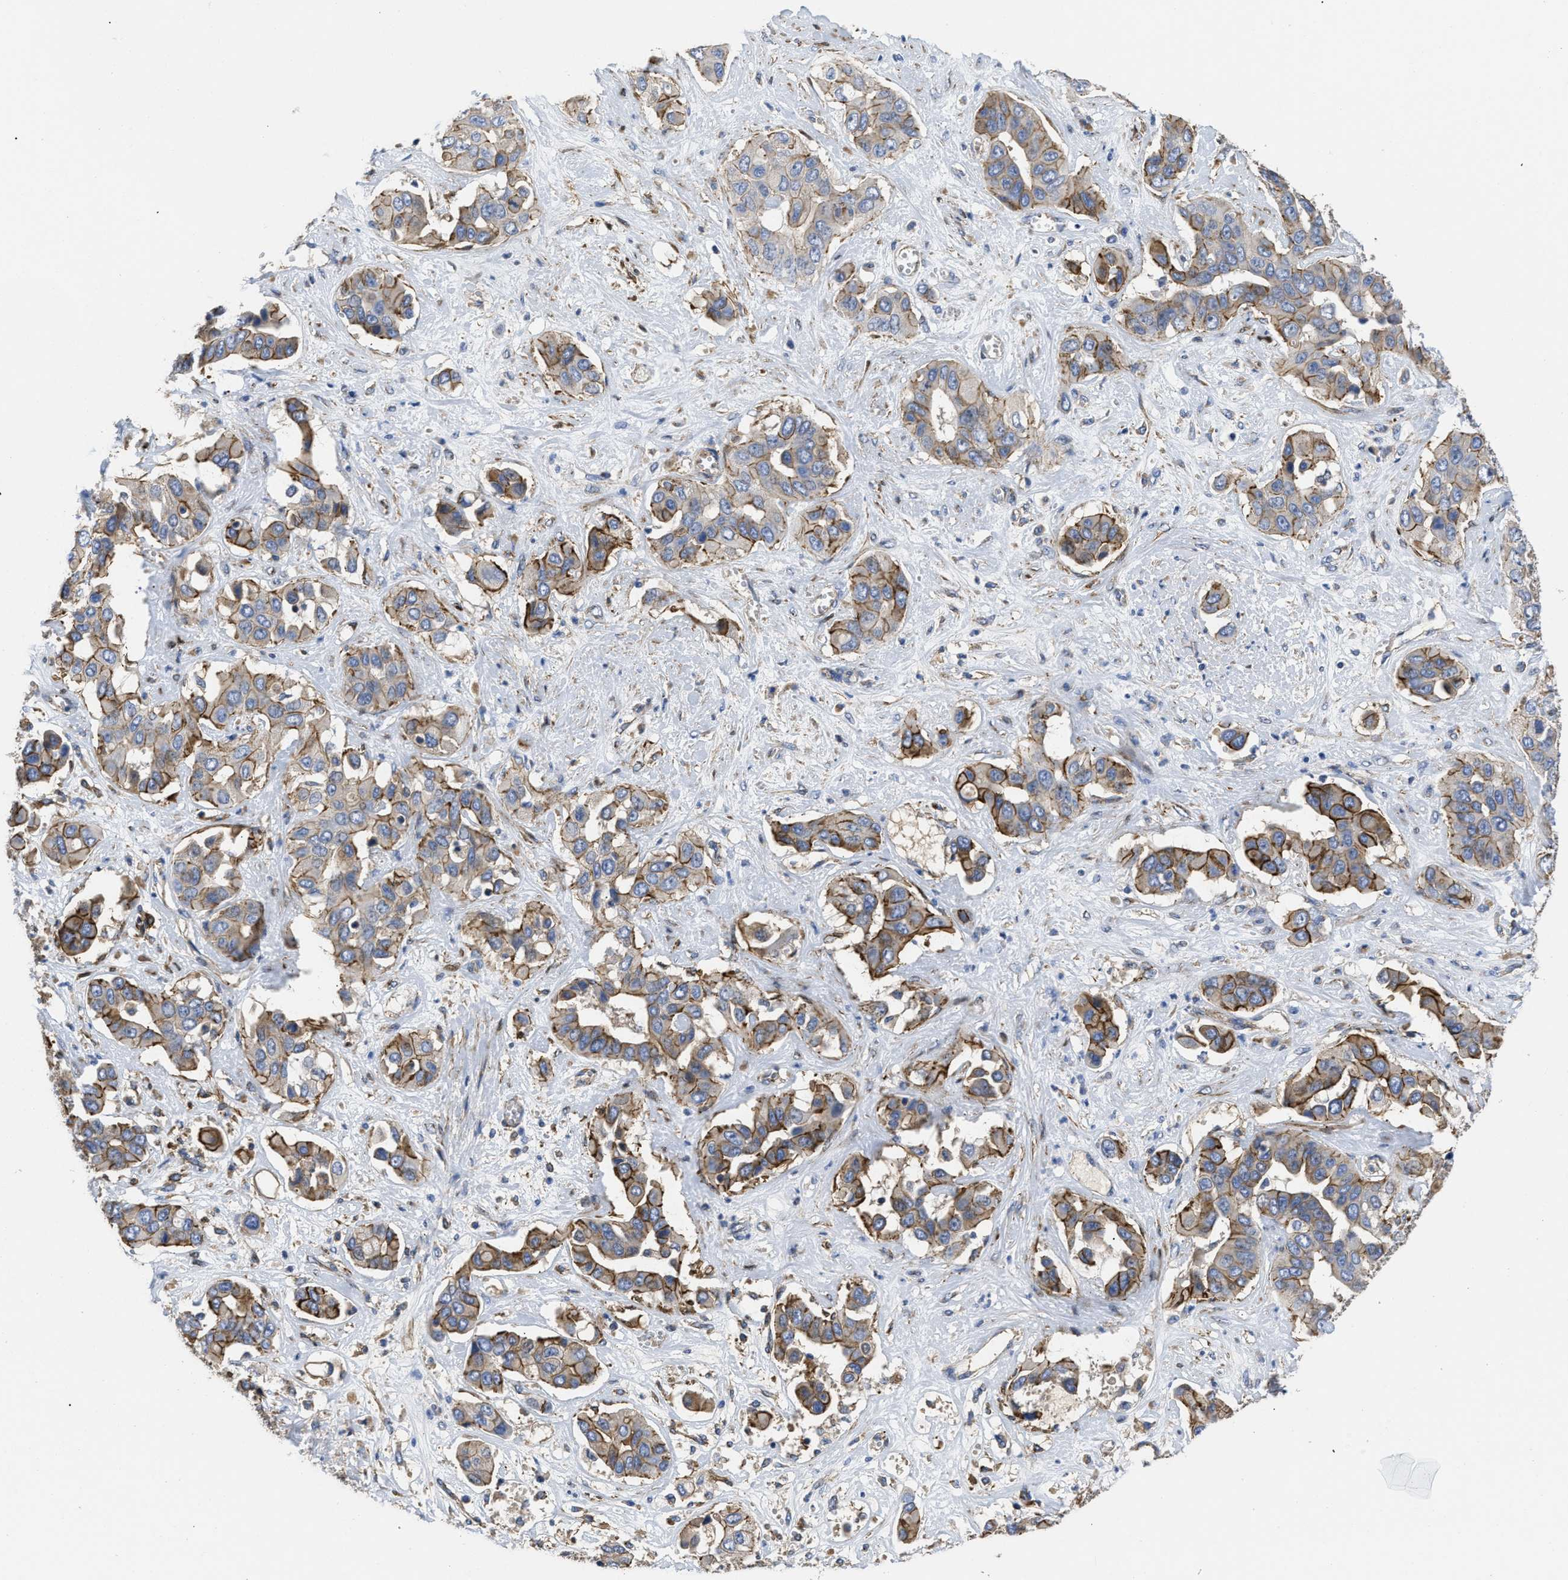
{"staining": {"intensity": "moderate", "quantity": "25%-75%", "location": "cytoplasmic/membranous"}, "tissue": "liver cancer", "cell_type": "Tumor cells", "image_type": "cancer", "snomed": [{"axis": "morphology", "description": "Cholangiocarcinoma"}, {"axis": "topography", "description": "Liver"}], "caption": "IHC (DAB) staining of human cholangiocarcinoma (liver) exhibits moderate cytoplasmic/membranous protein staining in about 25%-75% of tumor cells.", "gene": "USP4", "patient": {"sex": "female", "age": 52}}